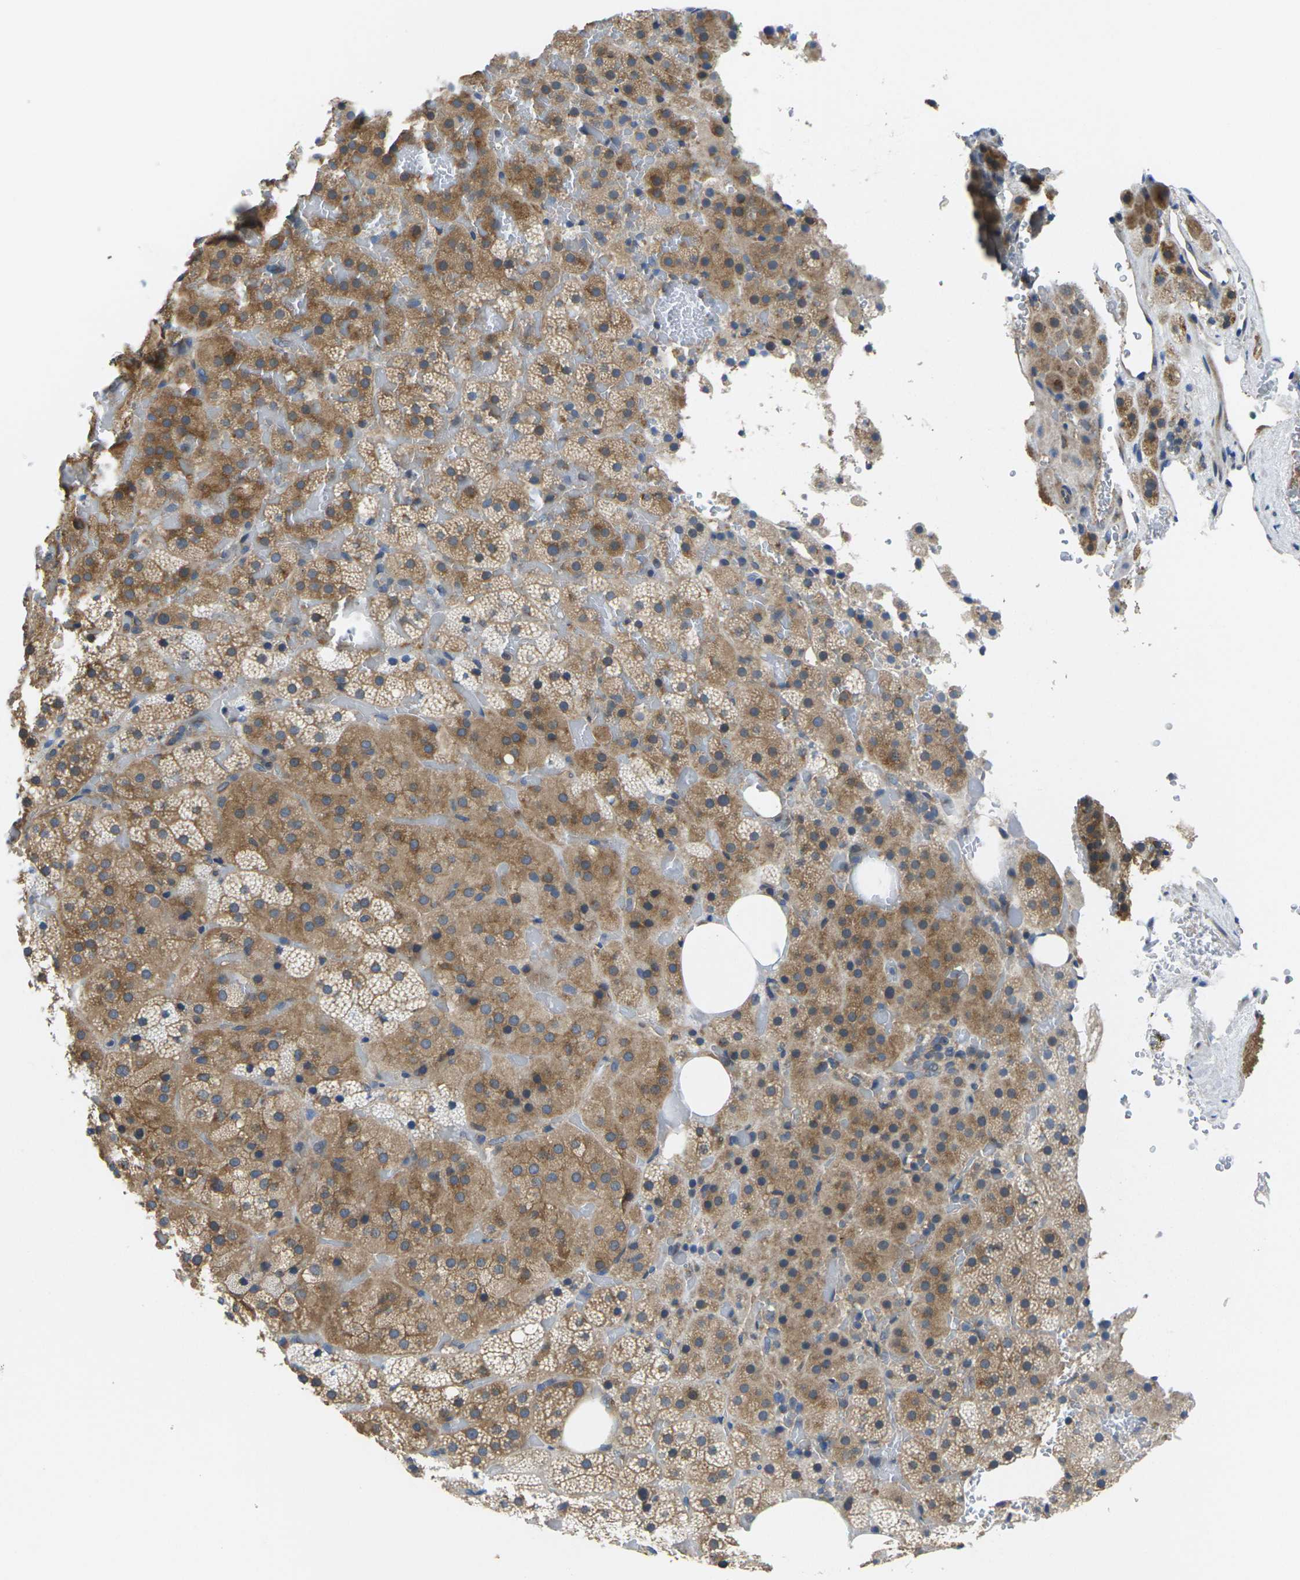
{"staining": {"intensity": "moderate", "quantity": ">75%", "location": "cytoplasmic/membranous"}, "tissue": "adrenal gland", "cell_type": "Glandular cells", "image_type": "normal", "snomed": [{"axis": "morphology", "description": "Normal tissue, NOS"}, {"axis": "topography", "description": "Adrenal gland"}], "caption": "Immunohistochemical staining of unremarkable adrenal gland displays >75% levels of moderate cytoplasmic/membranous protein staining in approximately >75% of glandular cells. The staining is performed using DAB (3,3'-diaminobenzidine) brown chromogen to label protein expression. The nuclei are counter-stained blue using hematoxylin.", "gene": "TMCC2", "patient": {"sex": "female", "age": 59}}